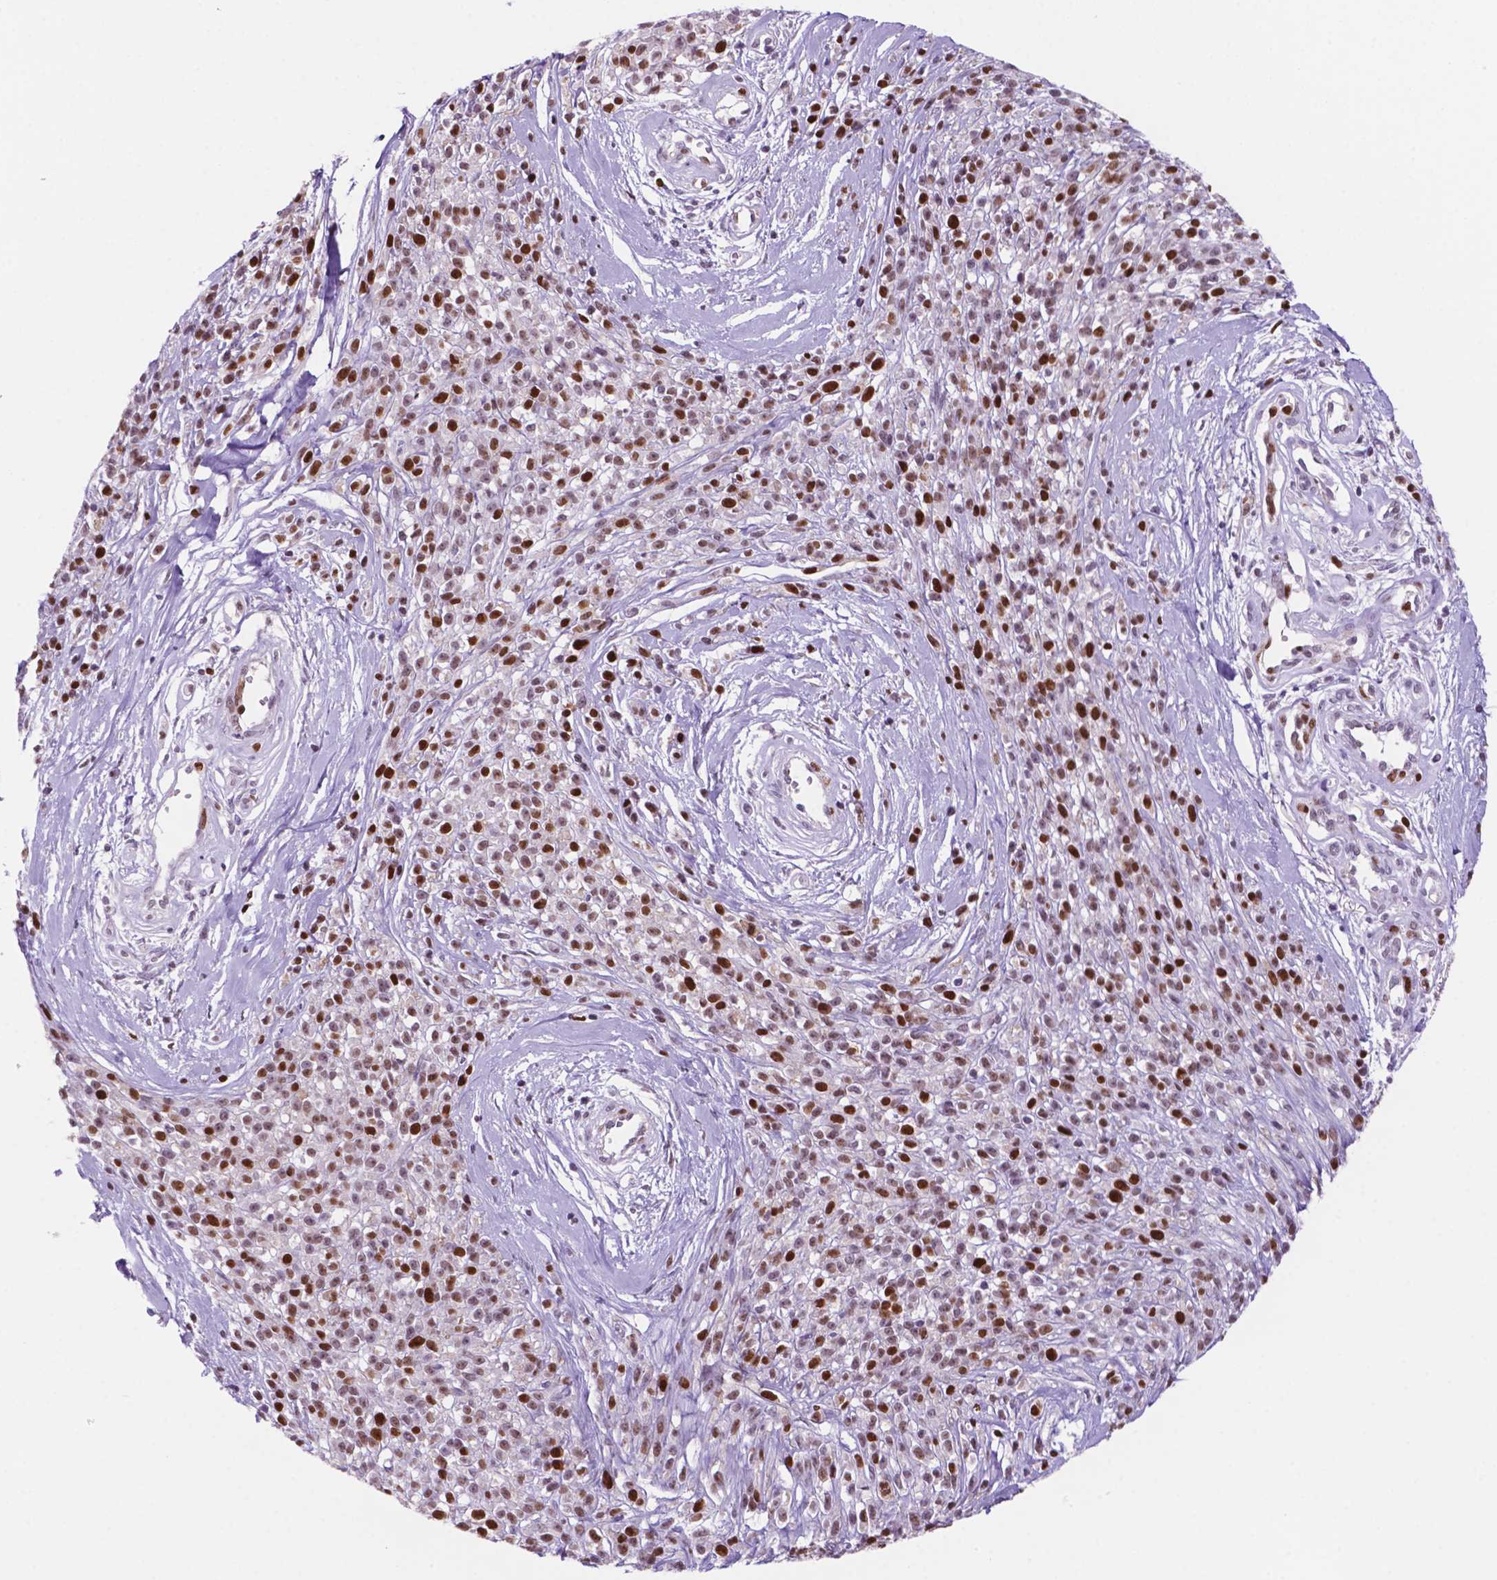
{"staining": {"intensity": "moderate", "quantity": ">75%", "location": "nuclear"}, "tissue": "melanoma", "cell_type": "Tumor cells", "image_type": "cancer", "snomed": [{"axis": "morphology", "description": "Malignant melanoma, NOS"}, {"axis": "topography", "description": "Skin"}, {"axis": "topography", "description": "Skin of trunk"}], "caption": "Human malignant melanoma stained for a protein (brown) displays moderate nuclear positive positivity in about >75% of tumor cells.", "gene": "NCAPH2", "patient": {"sex": "male", "age": 74}}